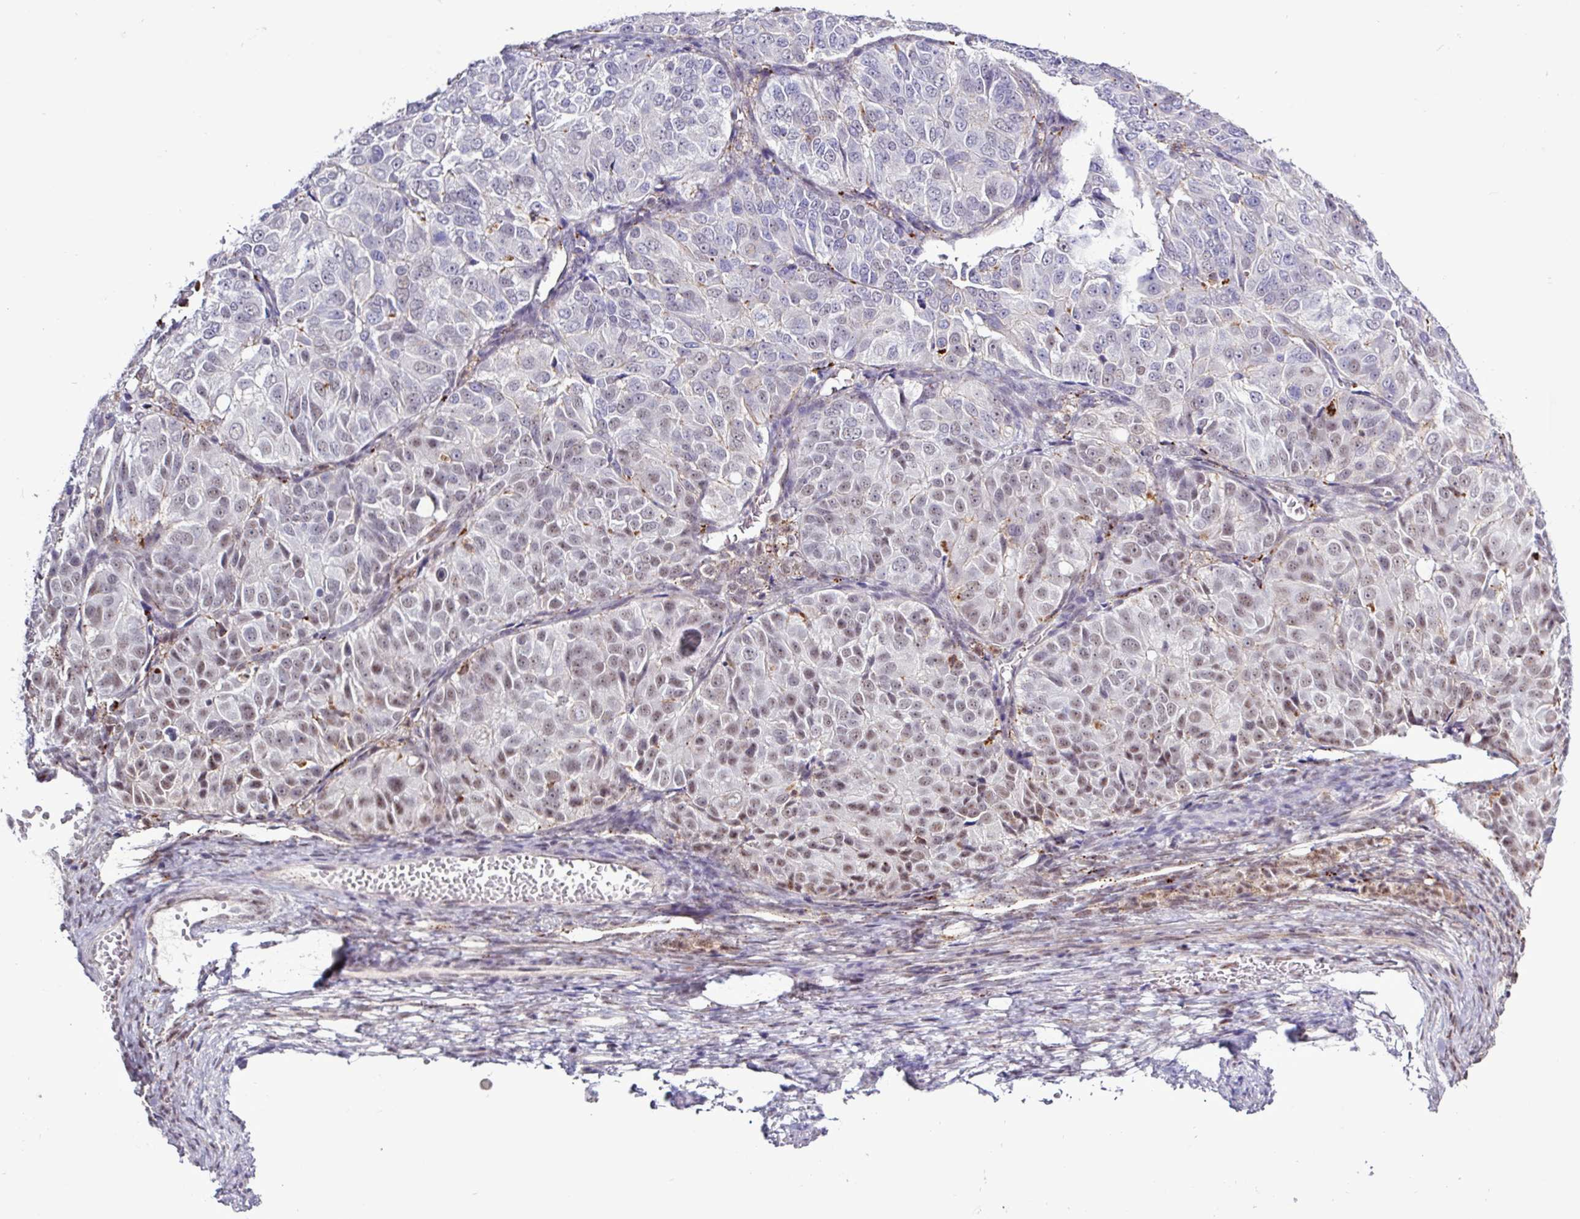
{"staining": {"intensity": "moderate", "quantity": "<25%", "location": "nuclear"}, "tissue": "ovarian cancer", "cell_type": "Tumor cells", "image_type": "cancer", "snomed": [{"axis": "morphology", "description": "Carcinoma, endometroid"}, {"axis": "topography", "description": "Ovary"}], "caption": "IHC histopathology image of endometroid carcinoma (ovarian) stained for a protein (brown), which displays low levels of moderate nuclear staining in about <25% of tumor cells.", "gene": "AMIGO2", "patient": {"sex": "female", "age": 51}}